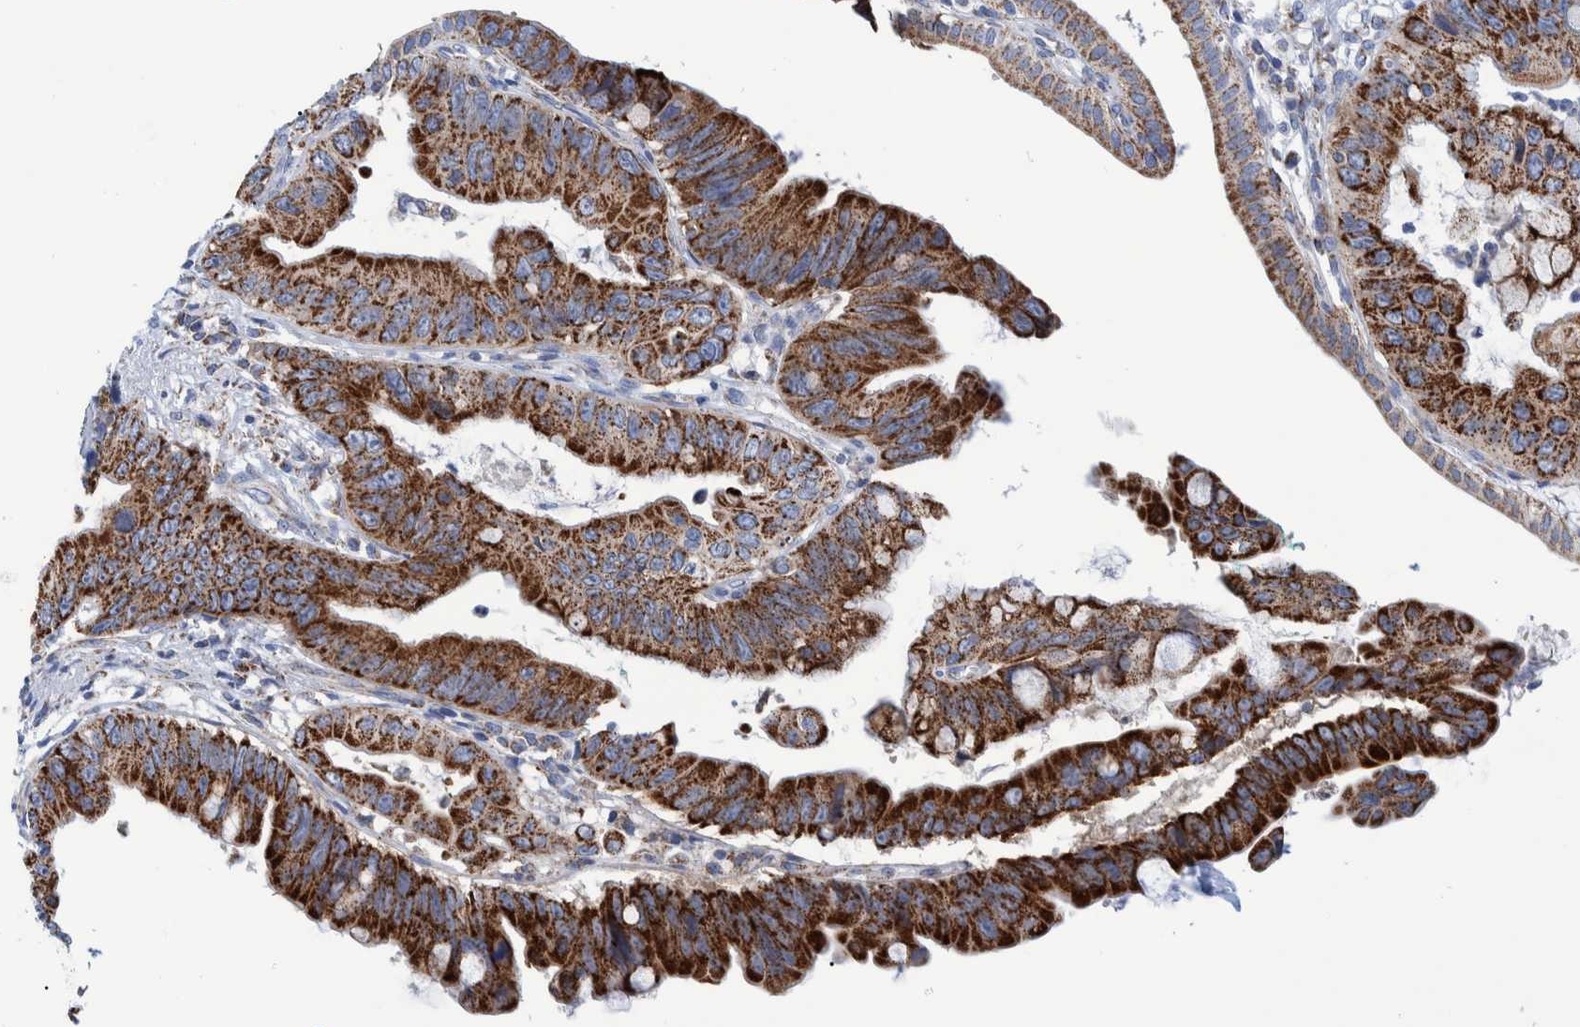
{"staining": {"intensity": "strong", "quantity": ">75%", "location": "cytoplasmic/membranous"}, "tissue": "pancreatic cancer", "cell_type": "Tumor cells", "image_type": "cancer", "snomed": [{"axis": "morphology", "description": "Adenocarcinoma, NOS"}, {"axis": "topography", "description": "Pancreas"}], "caption": "Pancreatic cancer tissue reveals strong cytoplasmic/membranous expression in about >75% of tumor cells, visualized by immunohistochemistry.", "gene": "BZW2", "patient": {"sex": "female", "age": 72}}